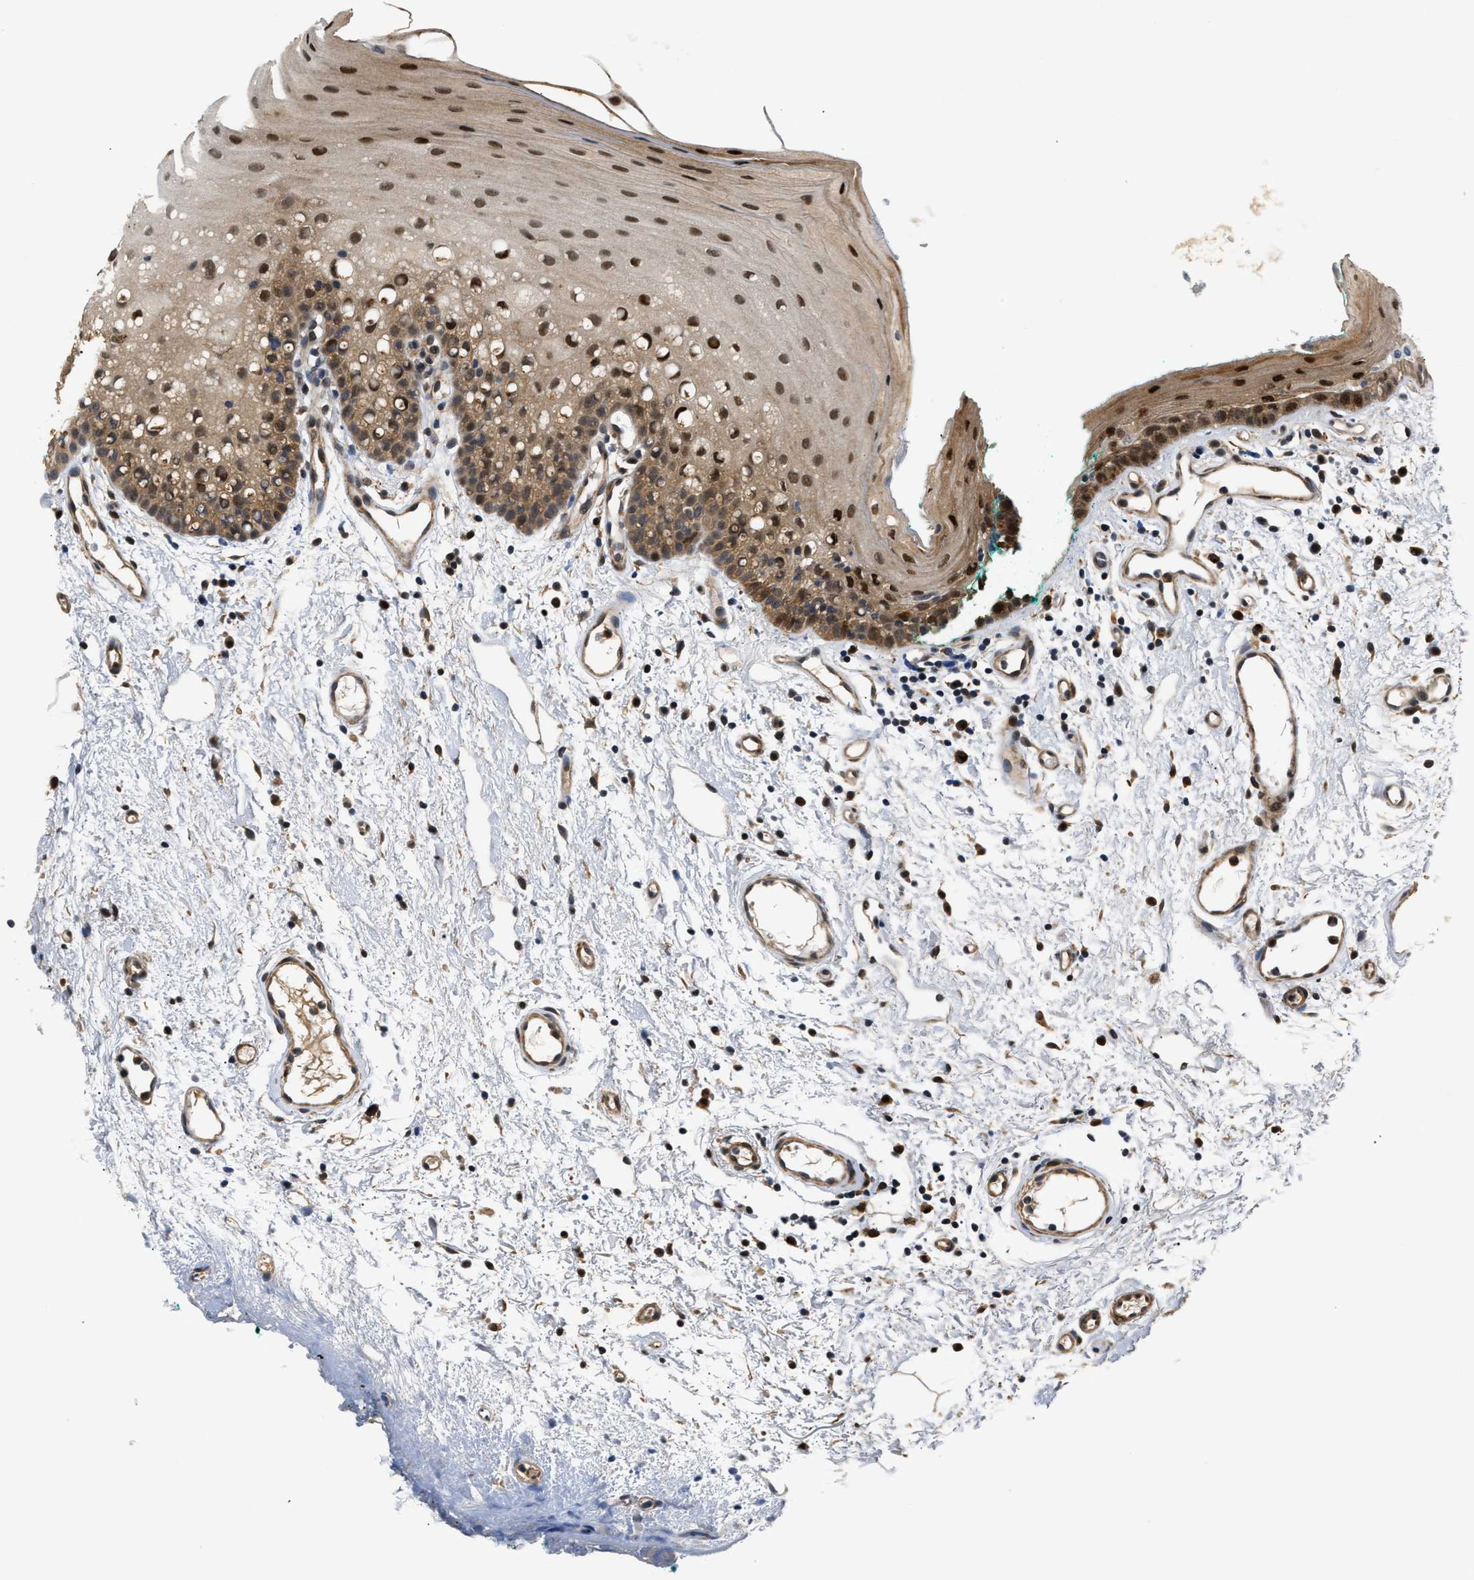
{"staining": {"intensity": "moderate", "quantity": ">75%", "location": "cytoplasmic/membranous,nuclear"}, "tissue": "oral mucosa", "cell_type": "Squamous epithelial cells", "image_type": "normal", "snomed": [{"axis": "morphology", "description": "Normal tissue, NOS"}, {"axis": "morphology", "description": "Squamous cell carcinoma, NOS"}, {"axis": "topography", "description": "Oral tissue"}, {"axis": "topography", "description": "Salivary gland"}, {"axis": "topography", "description": "Head-Neck"}], "caption": "This micrograph shows IHC staining of unremarkable human oral mucosa, with medium moderate cytoplasmic/membranous,nuclear expression in about >75% of squamous epithelial cells.", "gene": "LARP6", "patient": {"sex": "female", "age": 62}}